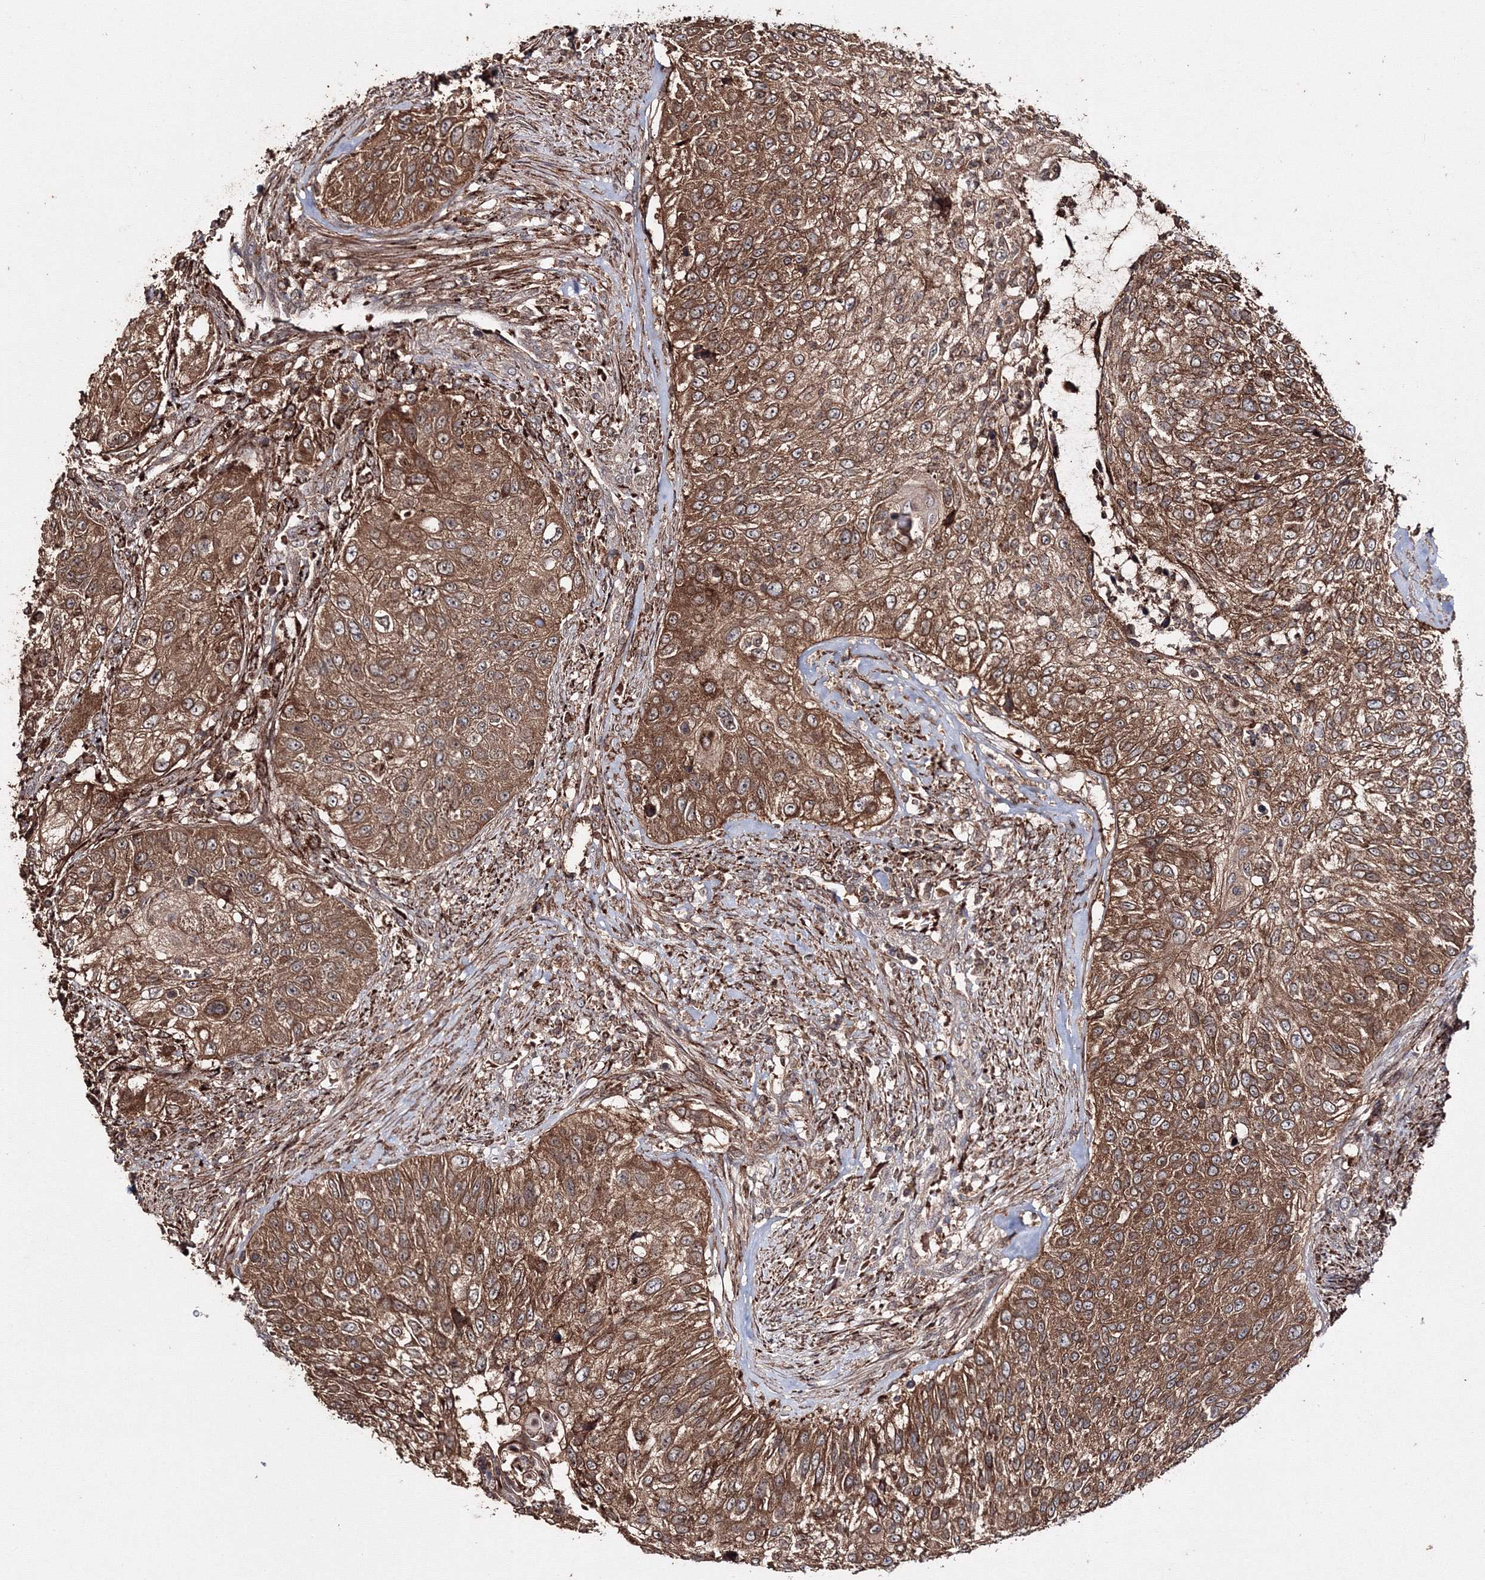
{"staining": {"intensity": "moderate", "quantity": ">75%", "location": "cytoplasmic/membranous"}, "tissue": "urothelial cancer", "cell_type": "Tumor cells", "image_type": "cancer", "snomed": [{"axis": "morphology", "description": "Urothelial carcinoma, High grade"}, {"axis": "topography", "description": "Urinary bladder"}], "caption": "A histopathology image of human high-grade urothelial carcinoma stained for a protein exhibits moderate cytoplasmic/membranous brown staining in tumor cells.", "gene": "DDO", "patient": {"sex": "female", "age": 60}}